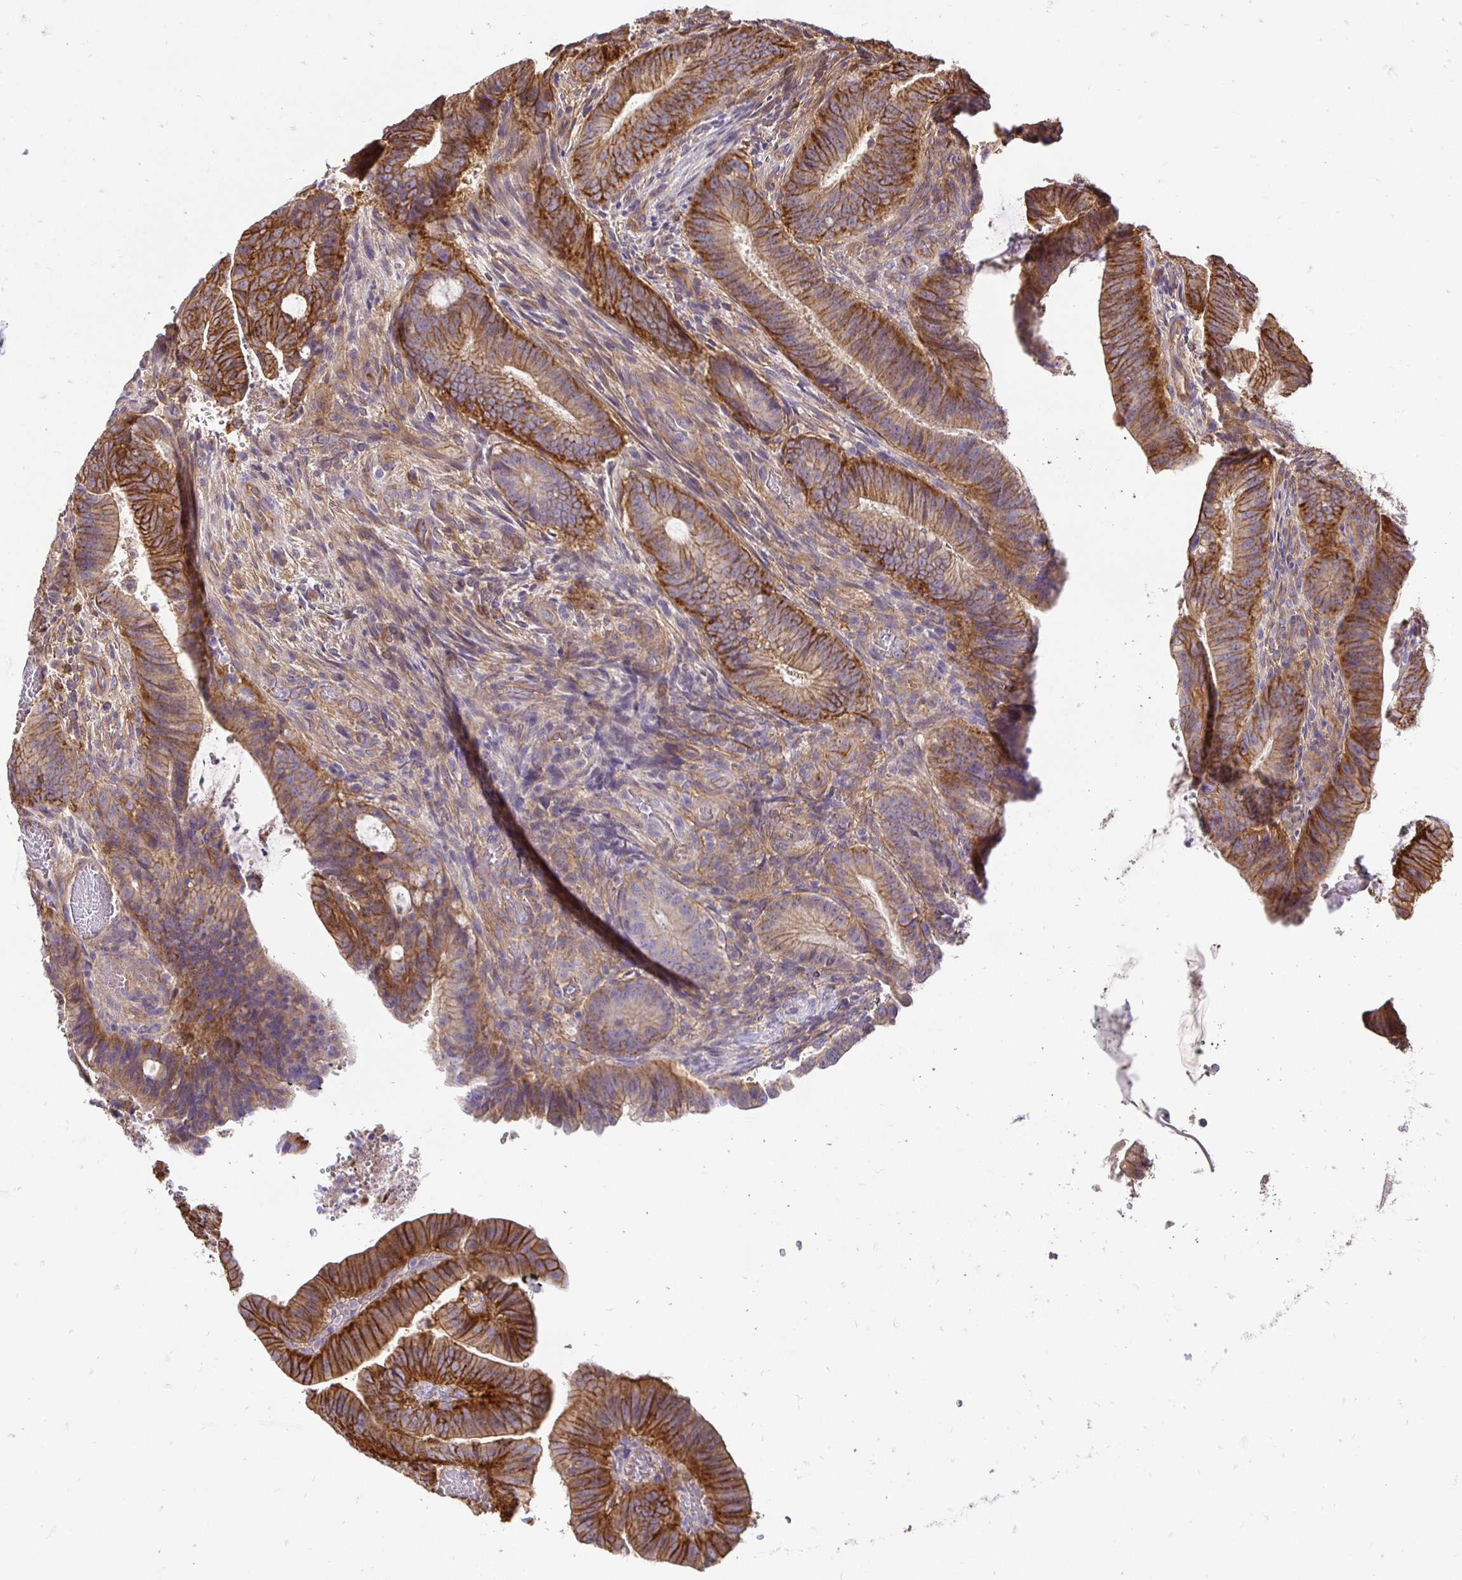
{"staining": {"intensity": "strong", "quantity": "25%-75%", "location": "cytoplasmic/membranous"}, "tissue": "colorectal cancer", "cell_type": "Tumor cells", "image_type": "cancer", "snomed": [{"axis": "morphology", "description": "Adenocarcinoma, NOS"}, {"axis": "topography", "description": "Colon"}], "caption": "DAB immunohistochemical staining of colorectal cancer displays strong cytoplasmic/membranous protein positivity in about 25%-75% of tumor cells. The staining was performed using DAB to visualize the protein expression in brown, while the nuclei were stained in blue with hematoxylin (Magnification: 20x).", "gene": "SLC9A1", "patient": {"sex": "female", "age": 43}}